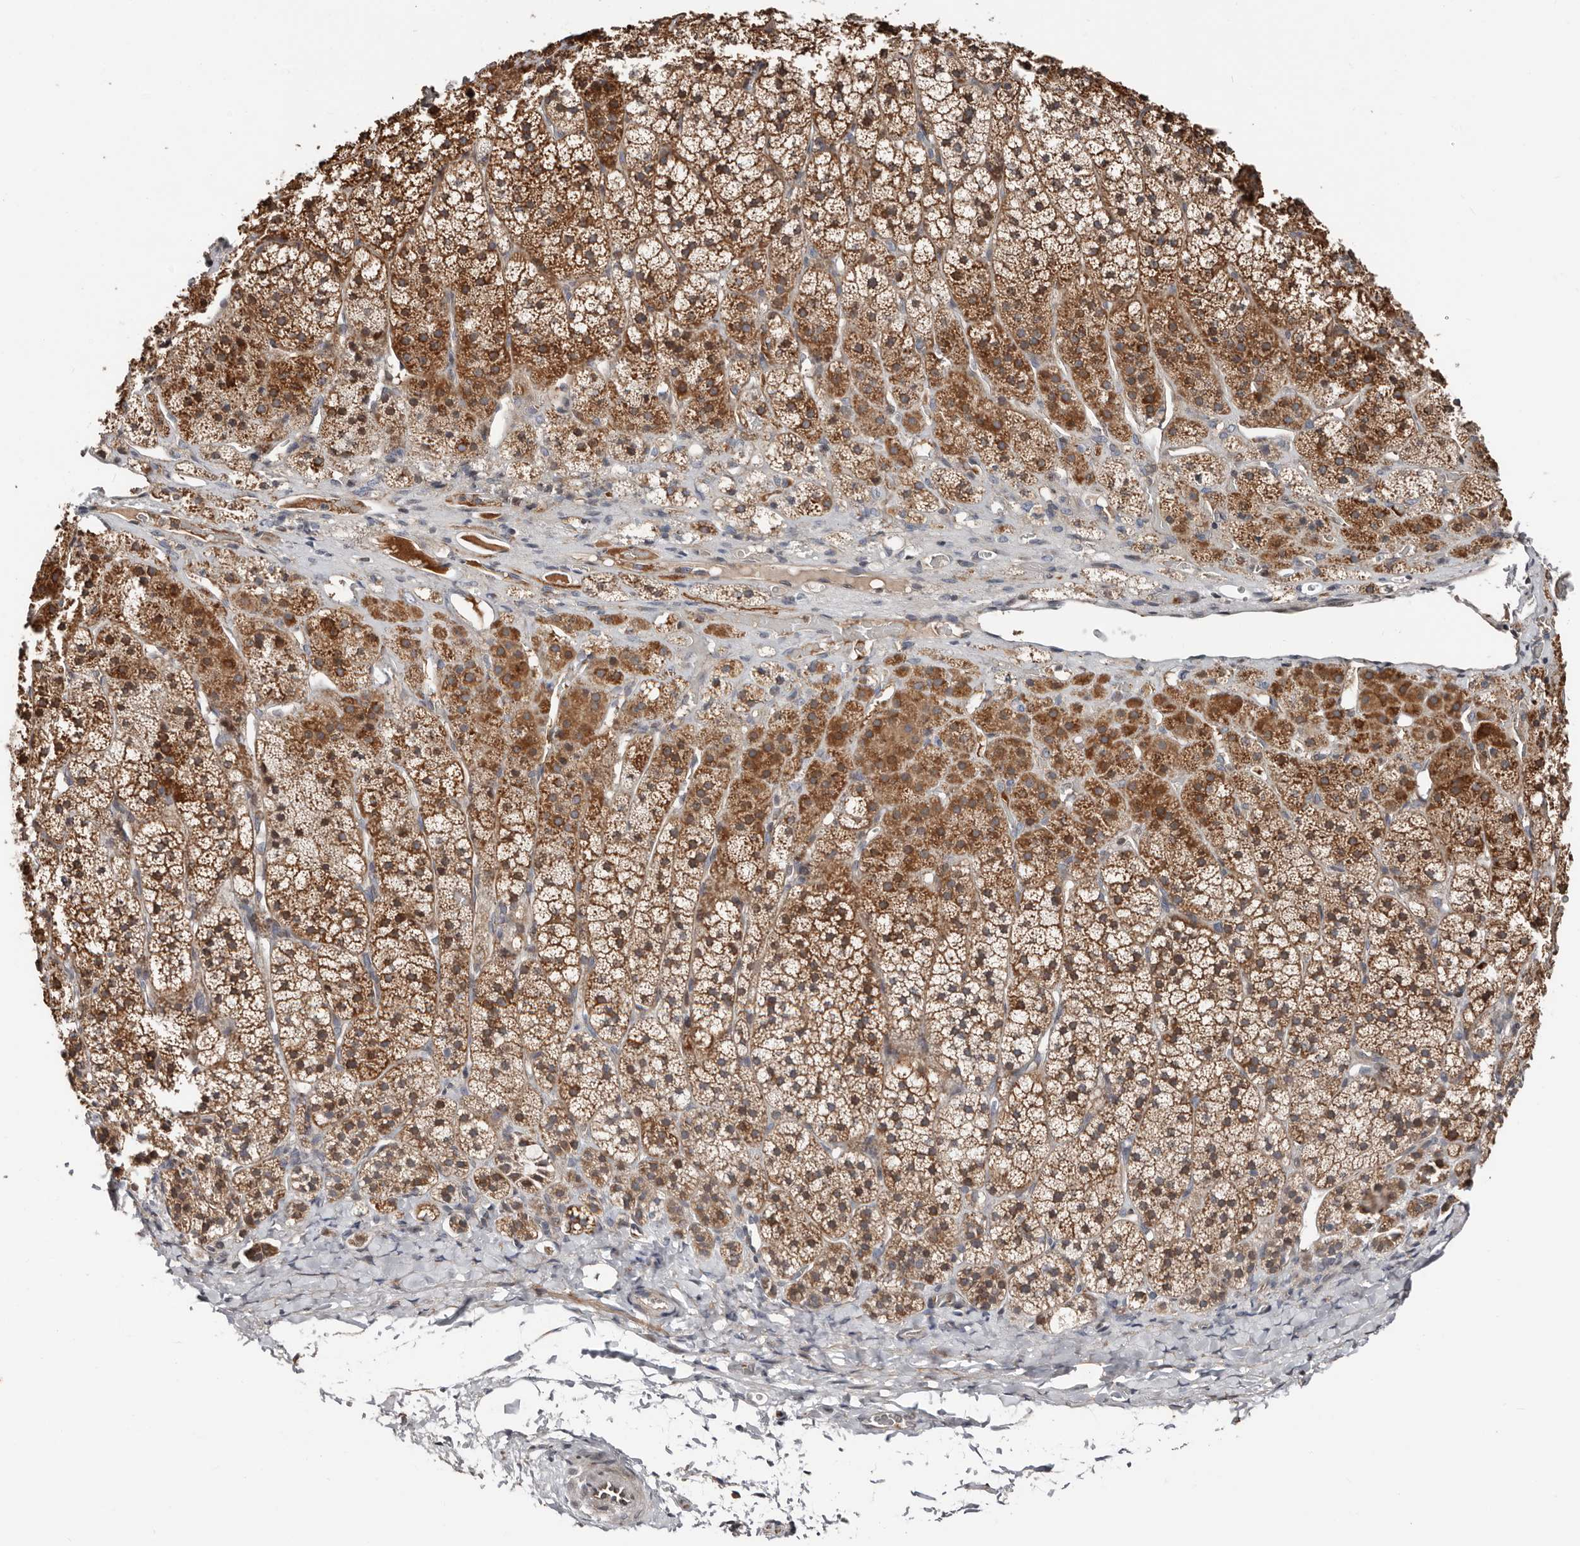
{"staining": {"intensity": "moderate", "quantity": ">75%", "location": "cytoplasmic/membranous"}, "tissue": "adrenal gland", "cell_type": "Glandular cells", "image_type": "normal", "snomed": [{"axis": "morphology", "description": "Normal tissue, NOS"}, {"axis": "topography", "description": "Adrenal gland"}], "caption": "Immunohistochemistry of benign adrenal gland displays medium levels of moderate cytoplasmic/membranous expression in approximately >75% of glandular cells.", "gene": "SMYD4", "patient": {"sex": "female", "age": 44}}